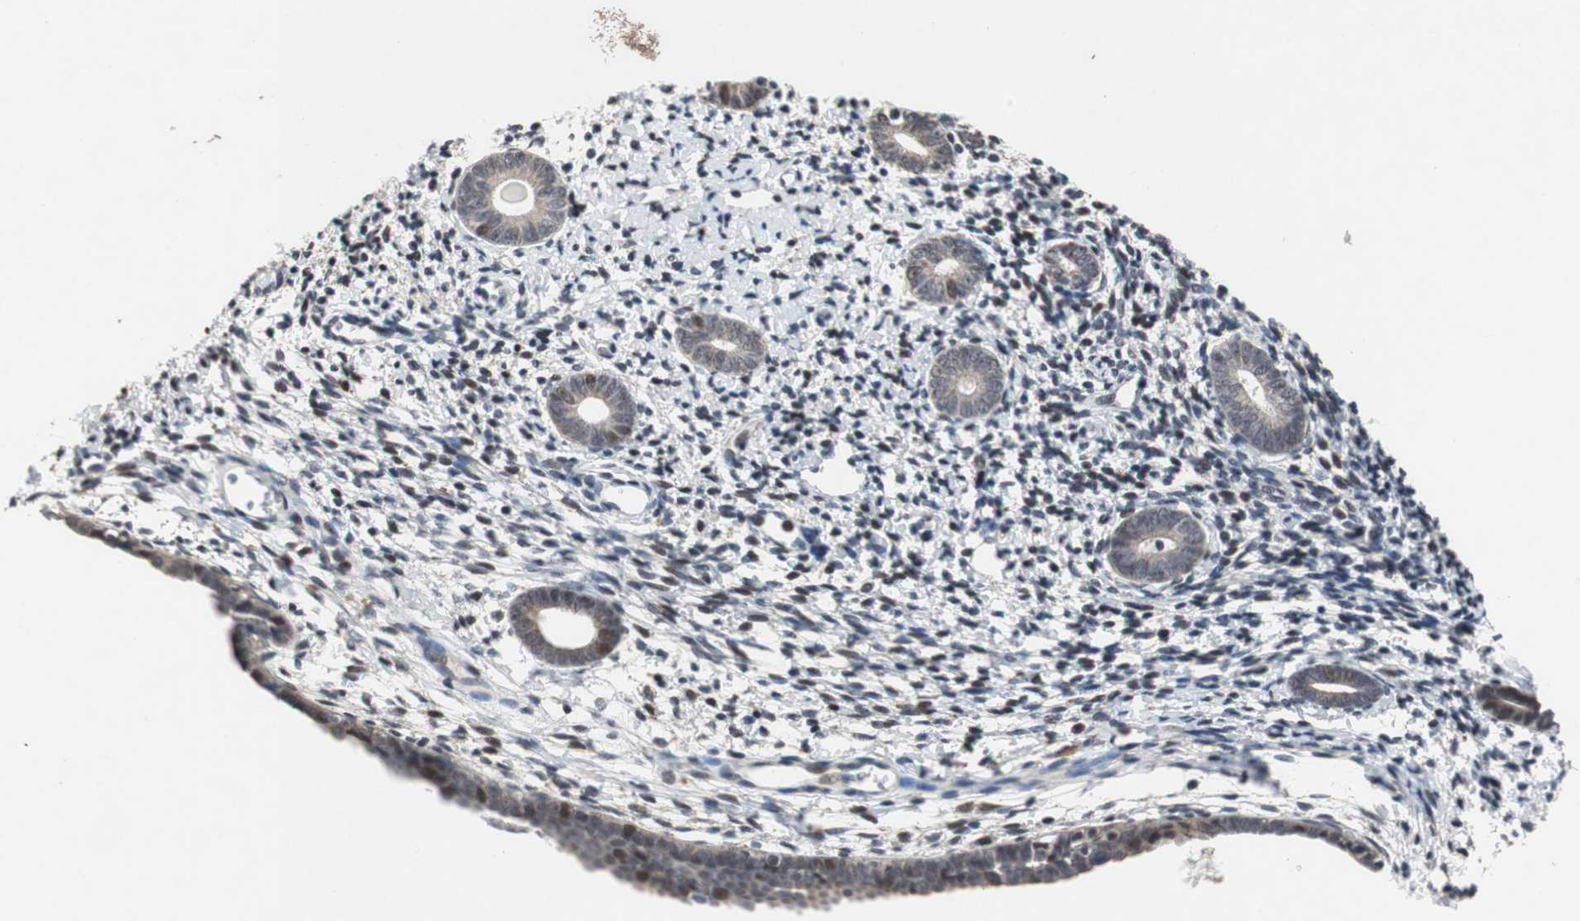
{"staining": {"intensity": "weak", "quantity": "25%-75%", "location": "cytoplasmic/membranous"}, "tissue": "endometrium", "cell_type": "Cells in endometrial stroma", "image_type": "normal", "snomed": [{"axis": "morphology", "description": "Normal tissue, NOS"}, {"axis": "topography", "description": "Endometrium"}], "caption": "A low amount of weak cytoplasmic/membranous staining is seen in about 25%-75% of cells in endometrial stroma in benign endometrium. (DAB (3,3'-diaminobenzidine) IHC with brightfield microscopy, high magnification).", "gene": "TP63", "patient": {"sex": "female", "age": 71}}